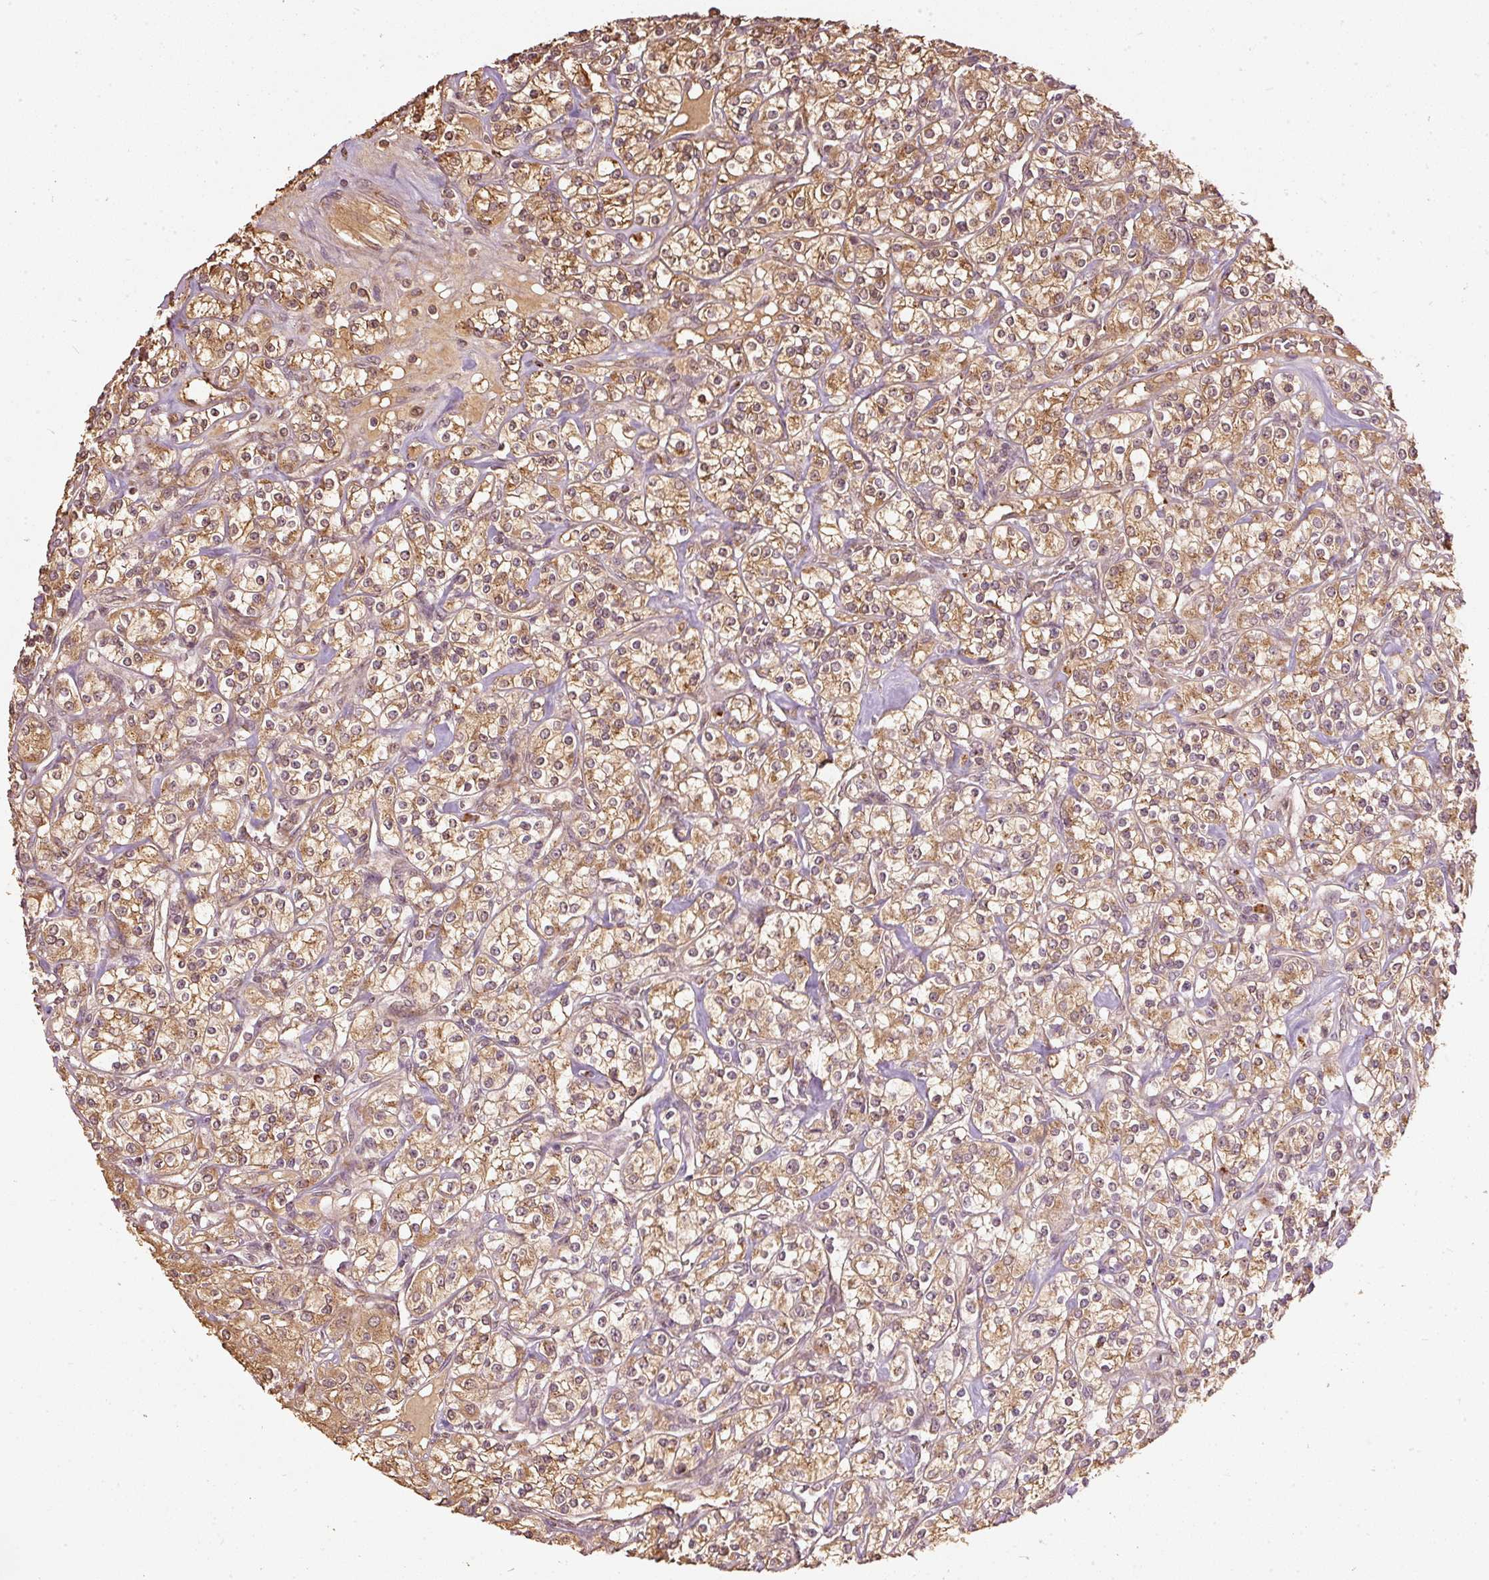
{"staining": {"intensity": "weak", "quantity": ">75%", "location": "cytoplasmic/membranous"}, "tissue": "renal cancer", "cell_type": "Tumor cells", "image_type": "cancer", "snomed": [{"axis": "morphology", "description": "Adenocarcinoma, NOS"}, {"axis": "topography", "description": "Kidney"}], "caption": "An IHC histopathology image of tumor tissue is shown. Protein staining in brown highlights weak cytoplasmic/membranous positivity in renal cancer within tumor cells. Nuclei are stained in blue.", "gene": "FUT8", "patient": {"sex": "male", "age": 77}}